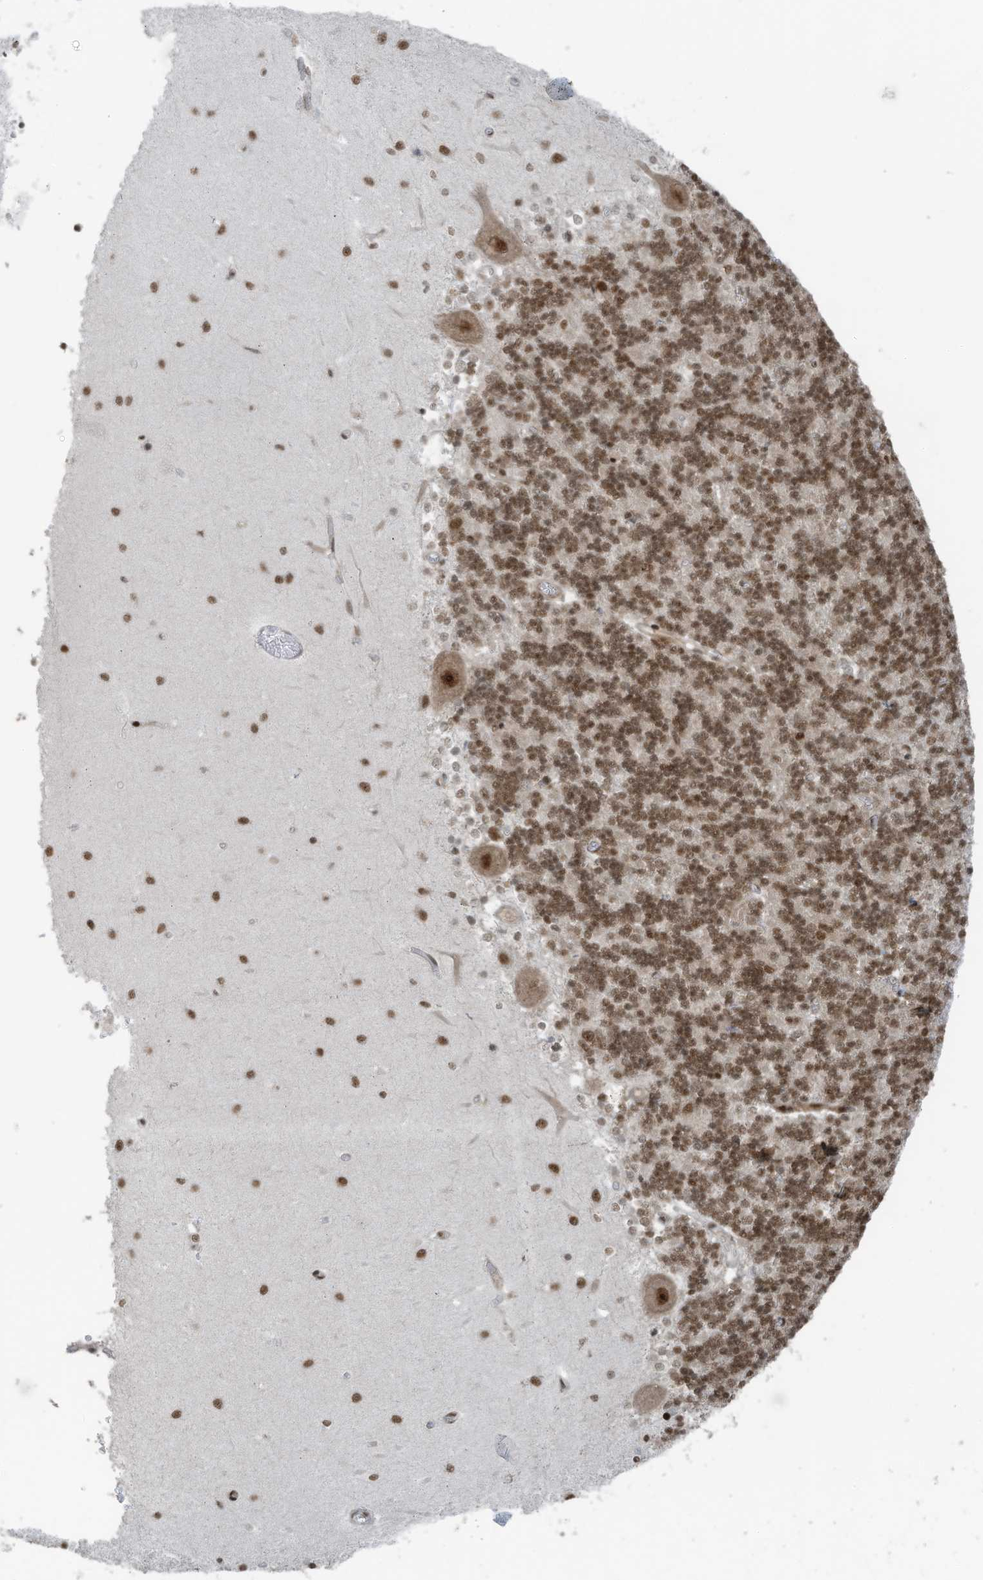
{"staining": {"intensity": "moderate", "quantity": ">75%", "location": "nuclear"}, "tissue": "cerebellum", "cell_type": "Cells in granular layer", "image_type": "normal", "snomed": [{"axis": "morphology", "description": "Normal tissue, NOS"}, {"axis": "topography", "description": "Cerebellum"}], "caption": "Unremarkable cerebellum demonstrates moderate nuclear expression in approximately >75% of cells in granular layer.", "gene": "PCNP", "patient": {"sex": "male", "age": 37}}